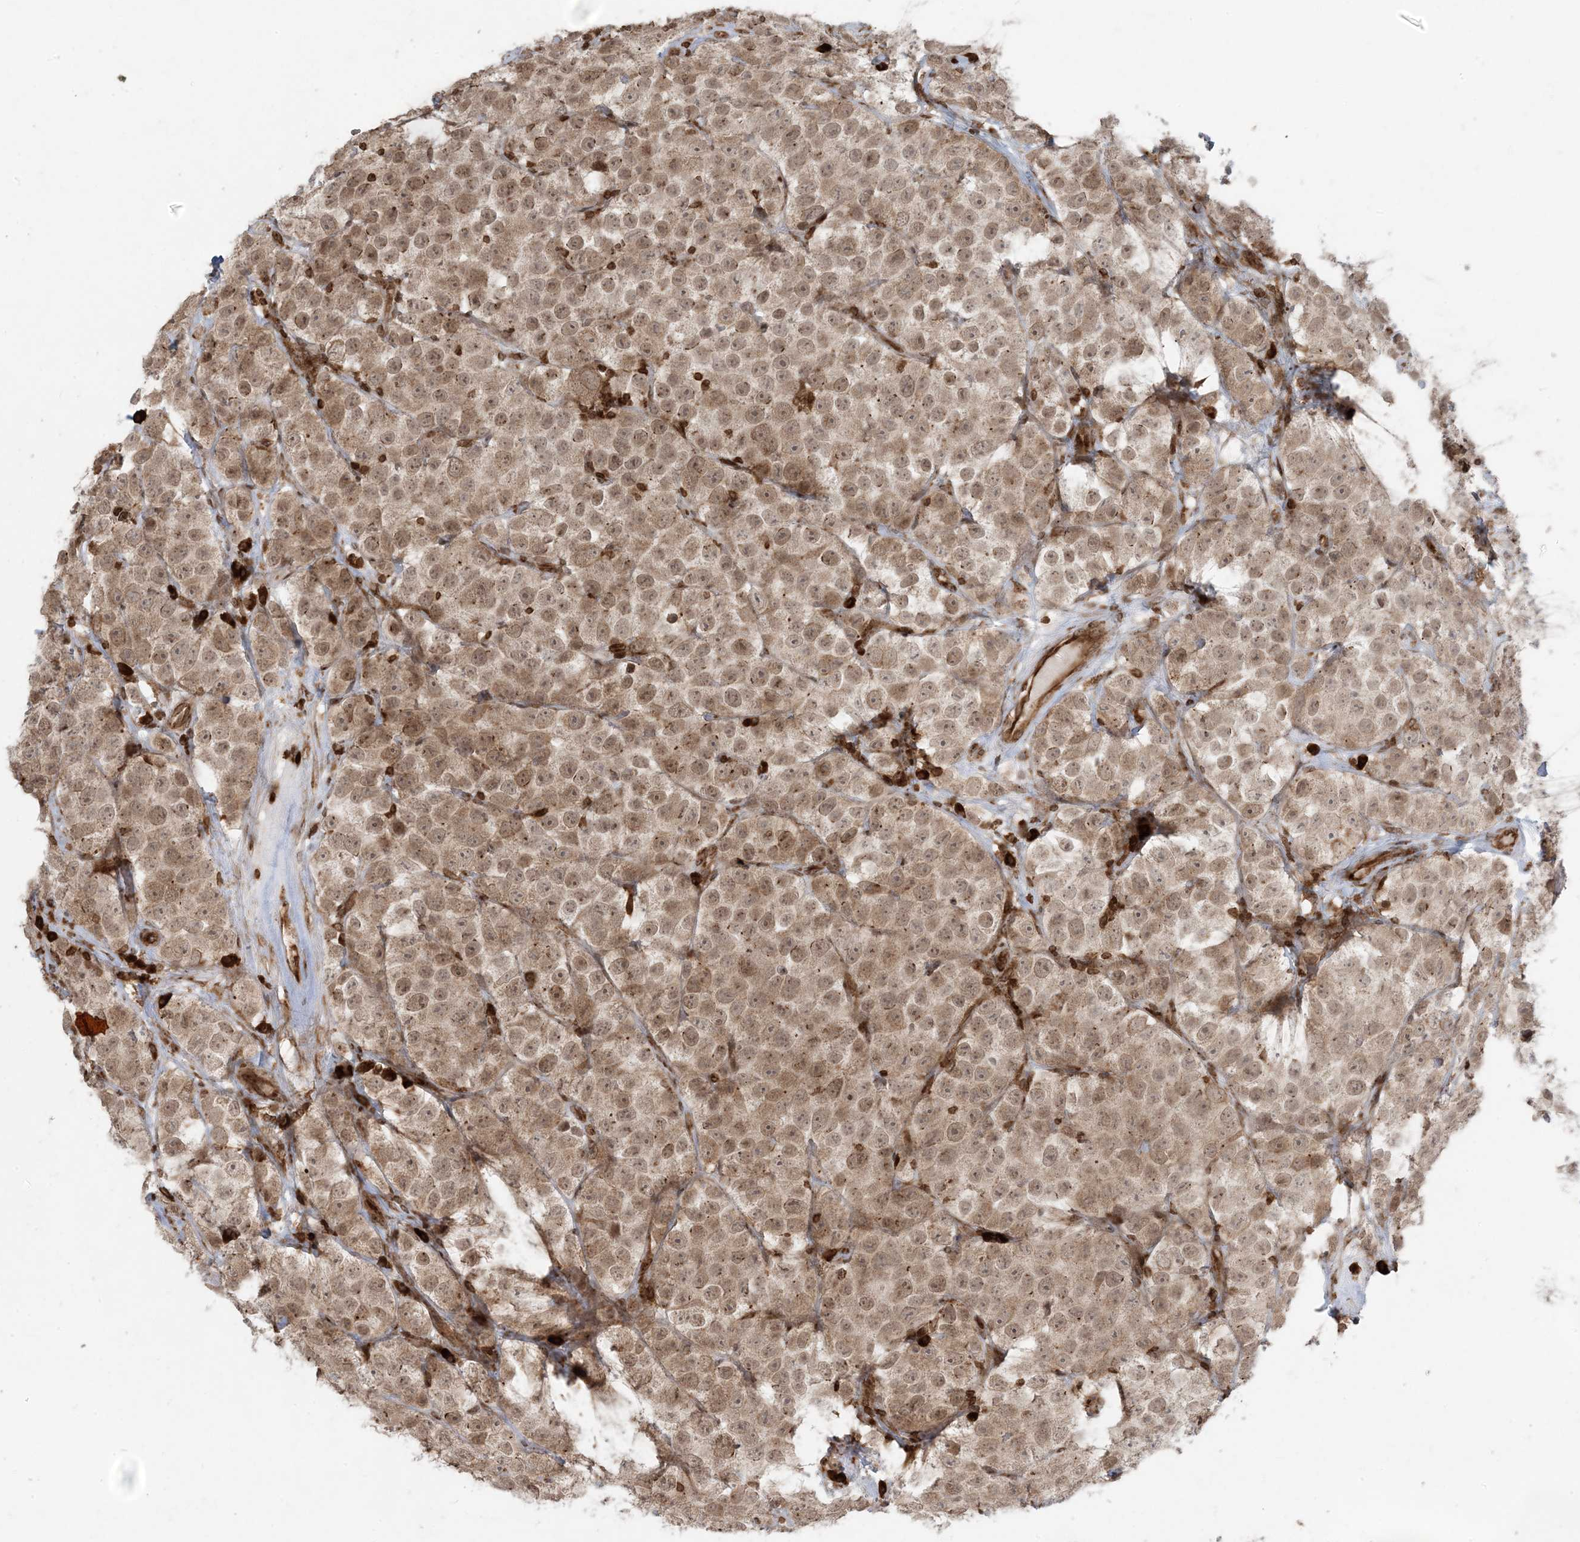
{"staining": {"intensity": "moderate", "quantity": ">75%", "location": "cytoplasmic/membranous,nuclear"}, "tissue": "testis cancer", "cell_type": "Tumor cells", "image_type": "cancer", "snomed": [{"axis": "morphology", "description": "Seminoma, NOS"}, {"axis": "topography", "description": "Testis"}], "caption": "Human testis cancer stained with a brown dye demonstrates moderate cytoplasmic/membranous and nuclear positive staining in about >75% of tumor cells.", "gene": "DDX19B", "patient": {"sex": "male", "age": 28}}